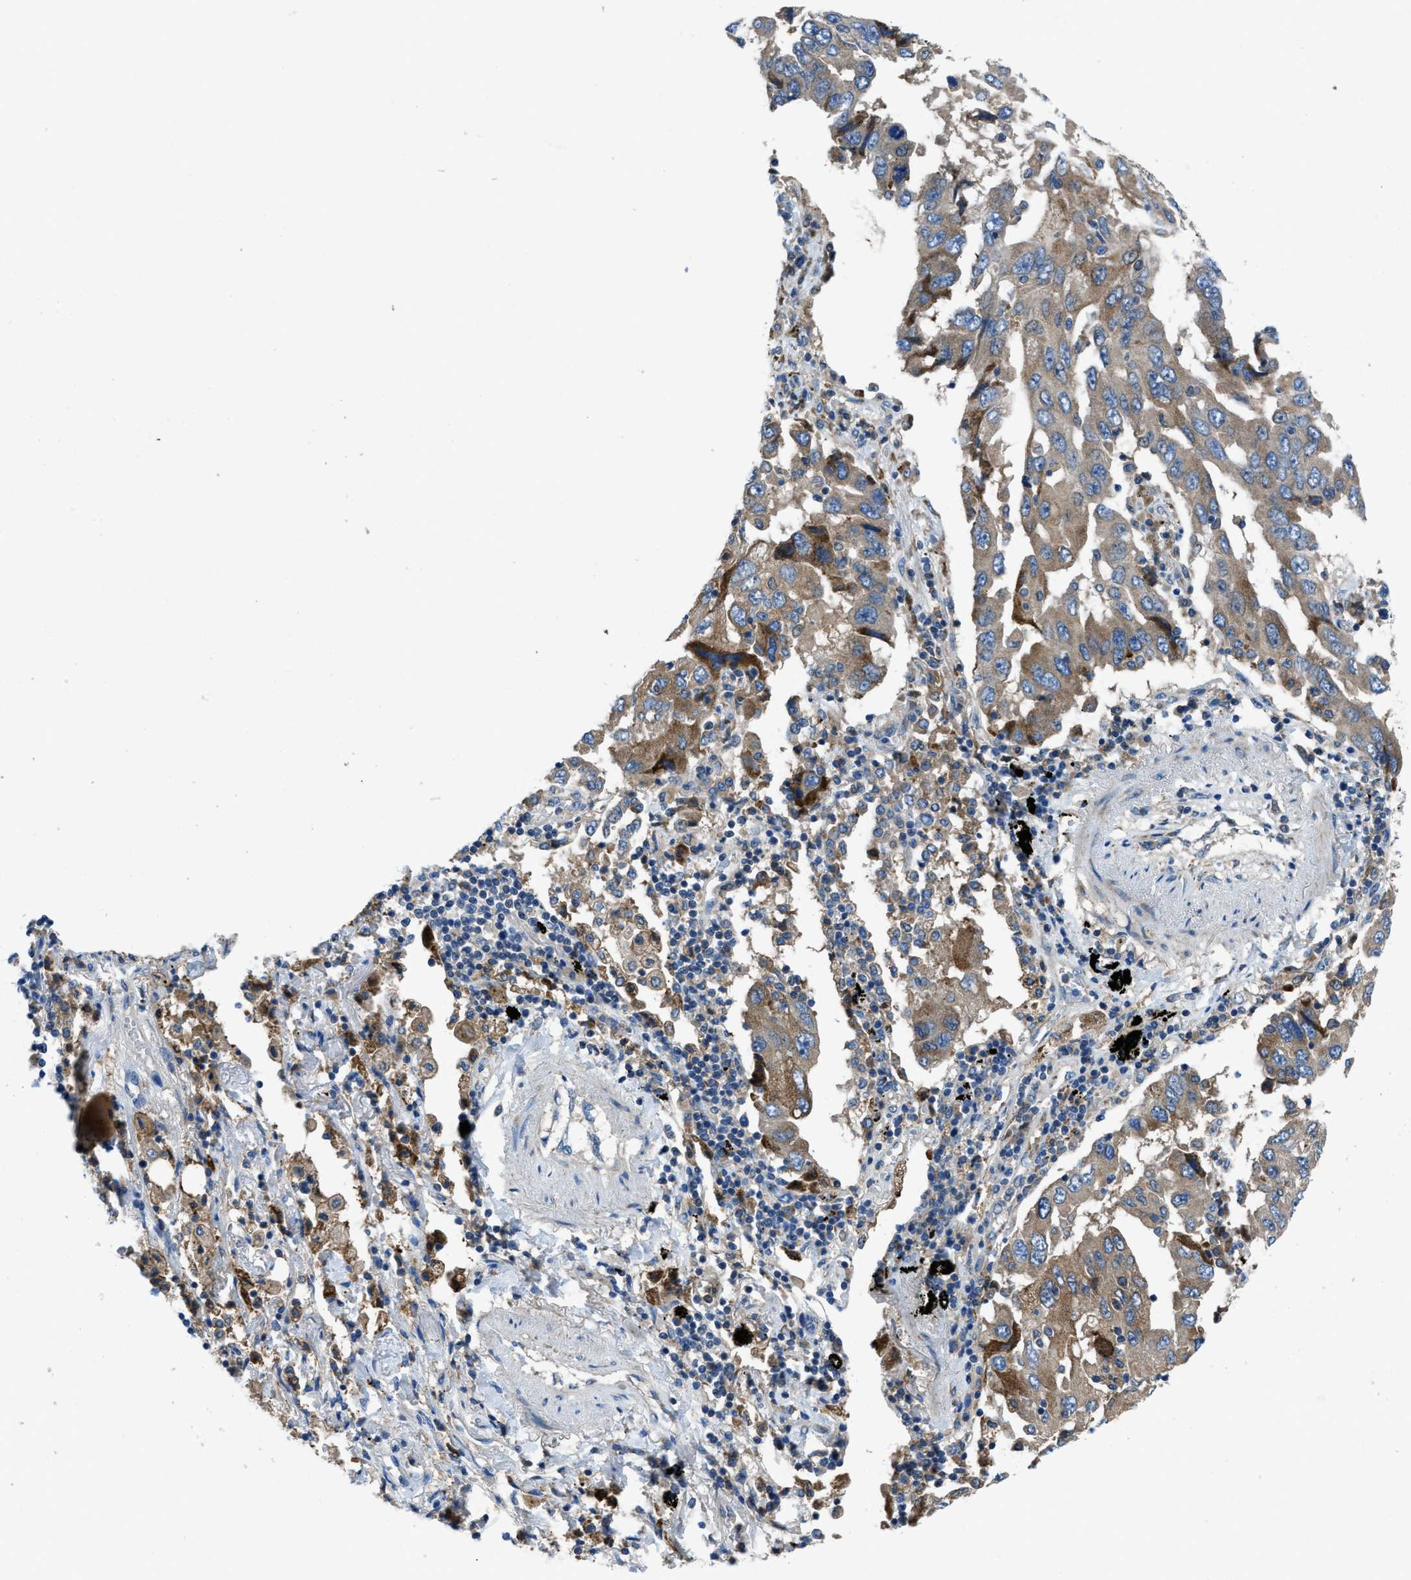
{"staining": {"intensity": "moderate", "quantity": ">75%", "location": "cytoplasmic/membranous"}, "tissue": "lung cancer", "cell_type": "Tumor cells", "image_type": "cancer", "snomed": [{"axis": "morphology", "description": "Adenocarcinoma, NOS"}, {"axis": "topography", "description": "Lung"}], "caption": "Protein expression analysis of lung adenocarcinoma demonstrates moderate cytoplasmic/membranous positivity in about >75% of tumor cells. Using DAB (brown) and hematoxylin (blue) stains, captured at high magnification using brightfield microscopy.", "gene": "MAP3K20", "patient": {"sex": "female", "age": 65}}